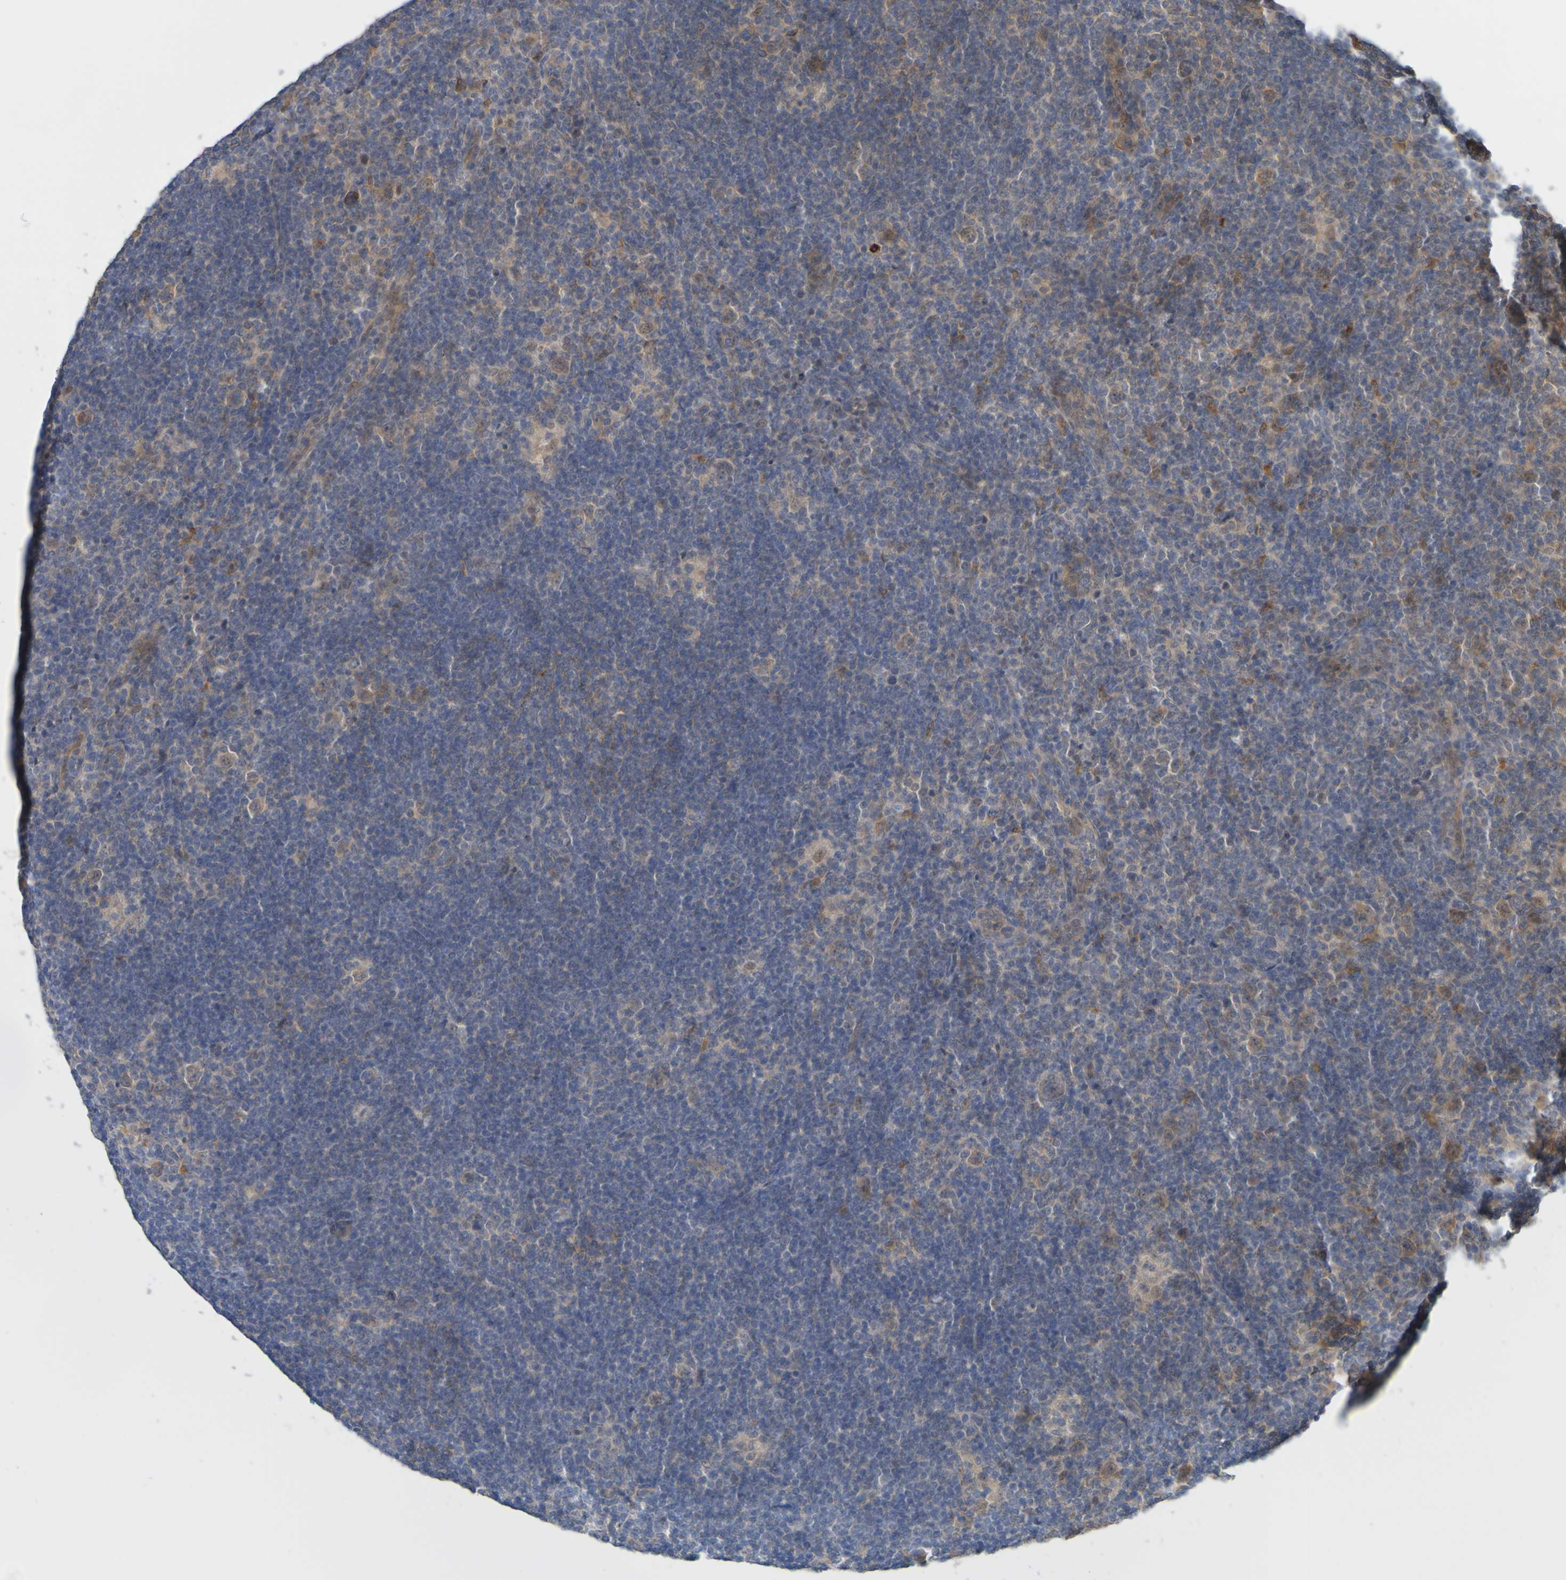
{"staining": {"intensity": "moderate", "quantity": ">75%", "location": "cytoplasmic/membranous"}, "tissue": "lymphoma", "cell_type": "Tumor cells", "image_type": "cancer", "snomed": [{"axis": "morphology", "description": "Hodgkin's disease, NOS"}, {"axis": "topography", "description": "Lymph node"}], "caption": "Protein expression analysis of human Hodgkin's disease reveals moderate cytoplasmic/membranous staining in about >75% of tumor cells. (DAB (3,3'-diaminobenzidine) IHC, brown staining for protein, blue staining for nuclei).", "gene": "NAV2", "patient": {"sex": "female", "age": 57}}